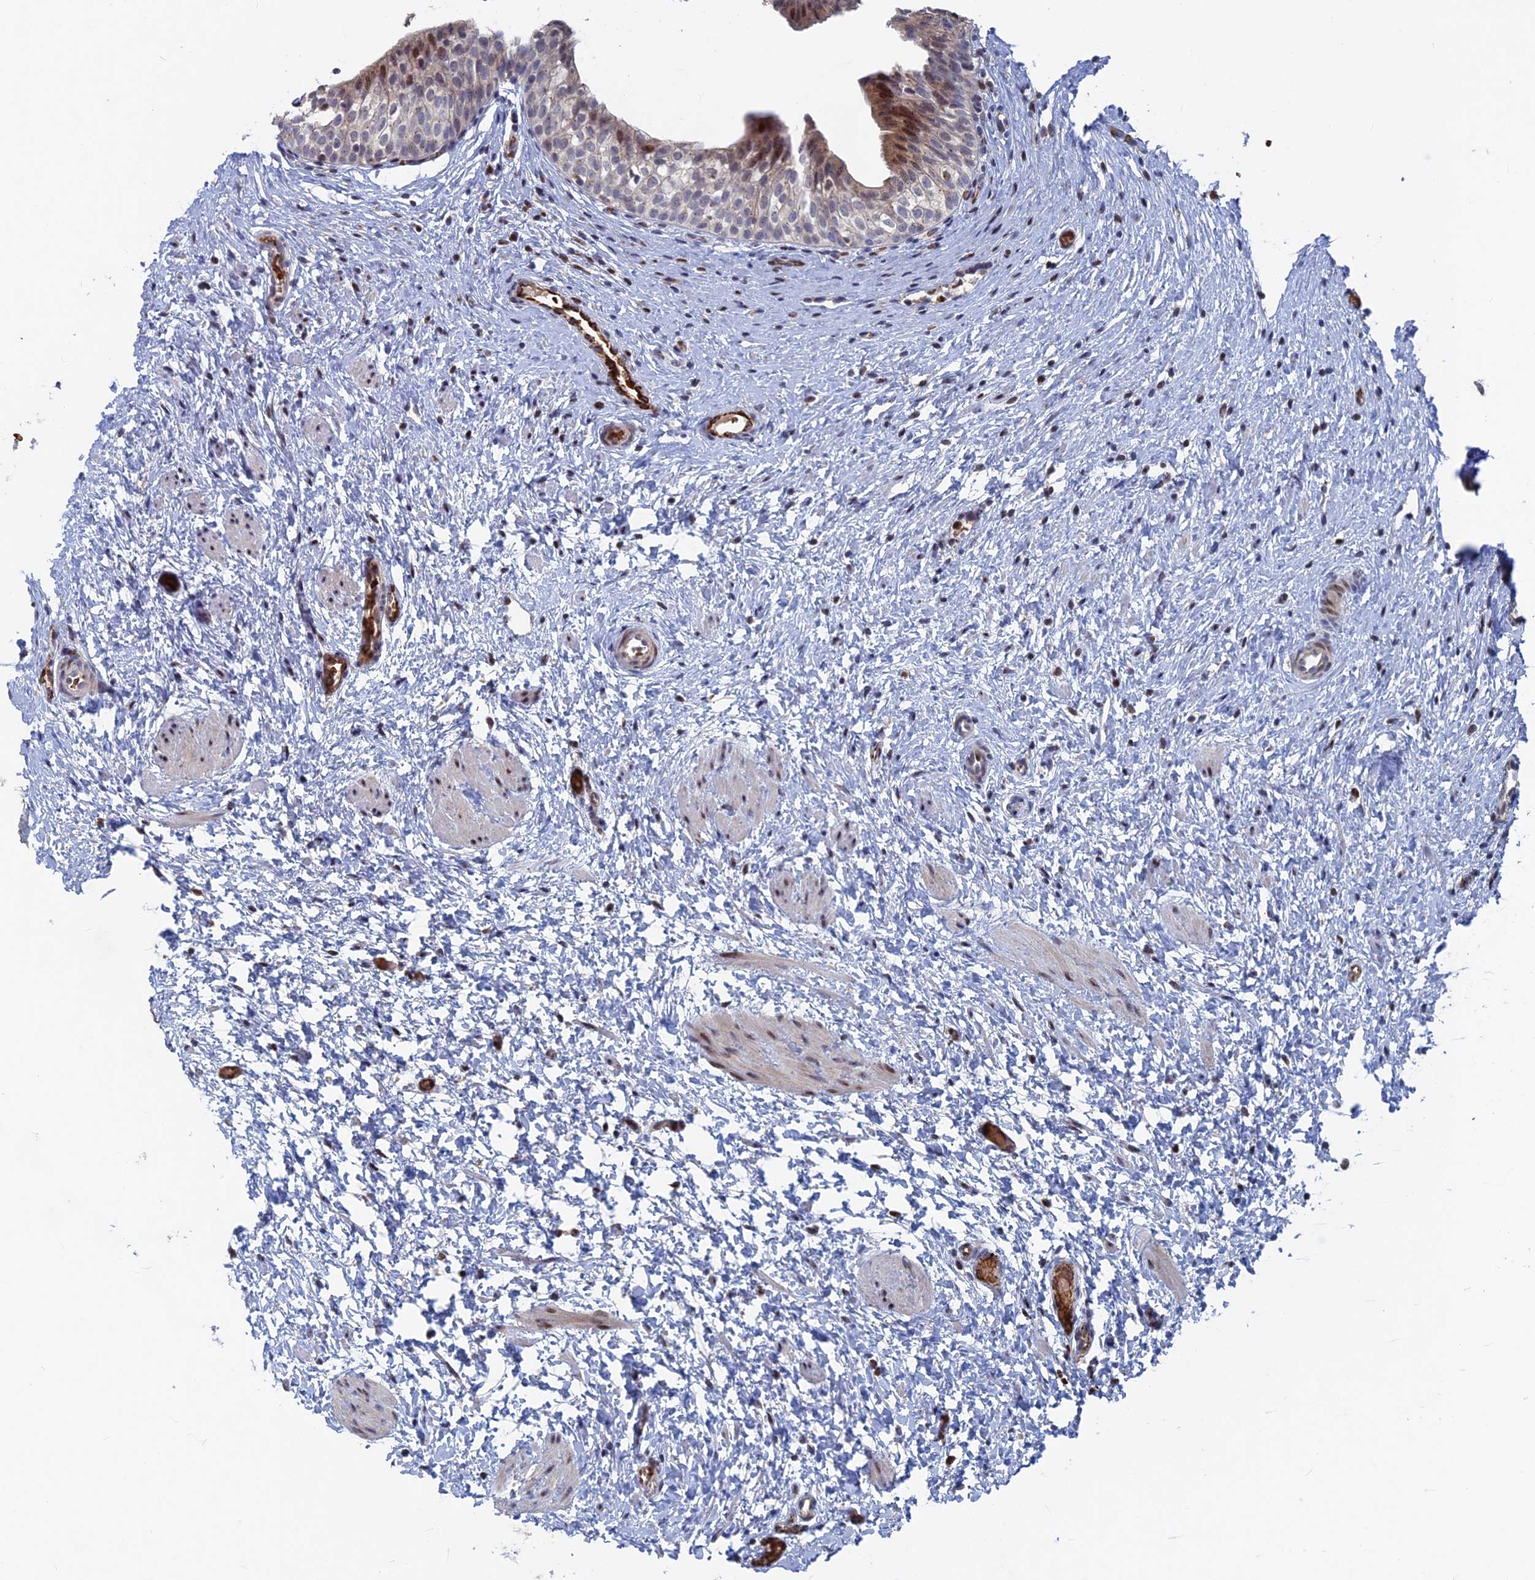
{"staining": {"intensity": "moderate", "quantity": "<25%", "location": "nuclear"}, "tissue": "urinary bladder", "cell_type": "Urothelial cells", "image_type": "normal", "snomed": [{"axis": "morphology", "description": "Normal tissue, NOS"}, {"axis": "topography", "description": "Urinary bladder"}], "caption": "Immunohistochemical staining of unremarkable human urinary bladder shows low levels of moderate nuclear positivity in approximately <25% of urothelial cells.", "gene": "SH3D21", "patient": {"sex": "male", "age": 1}}